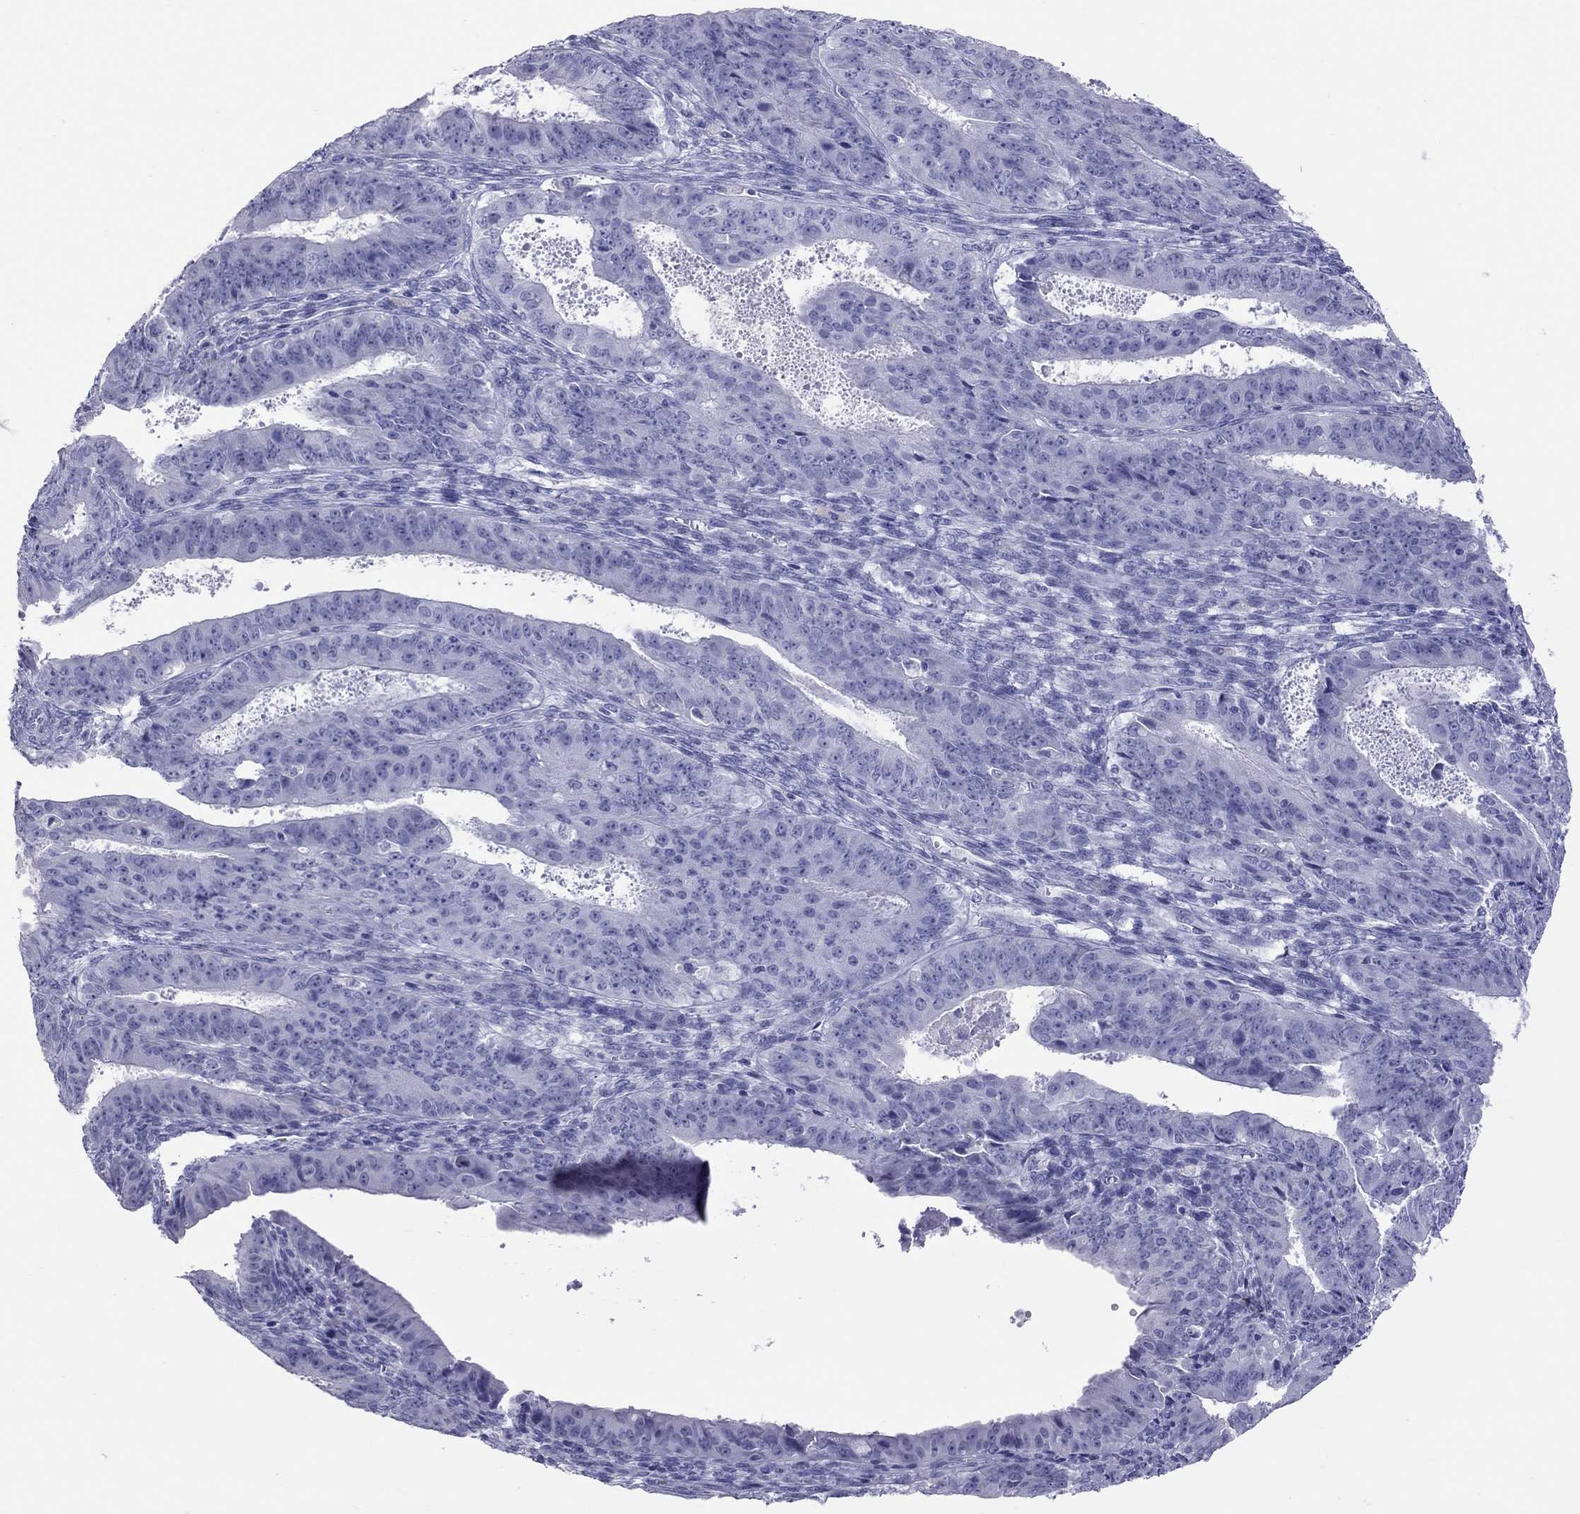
{"staining": {"intensity": "negative", "quantity": "none", "location": "none"}, "tissue": "ovarian cancer", "cell_type": "Tumor cells", "image_type": "cancer", "snomed": [{"axis": "morphology", "description": "Carcinoma, endometroid"}, {"axis": "topography", "description": "Ovary"}], "caption": "Human ovarian endometroid carcinoma stained for a protein using IHC reveals no expression in tumor cells.", "gene": "STAG3", "patient": {"sex": "female", "age": 42}}